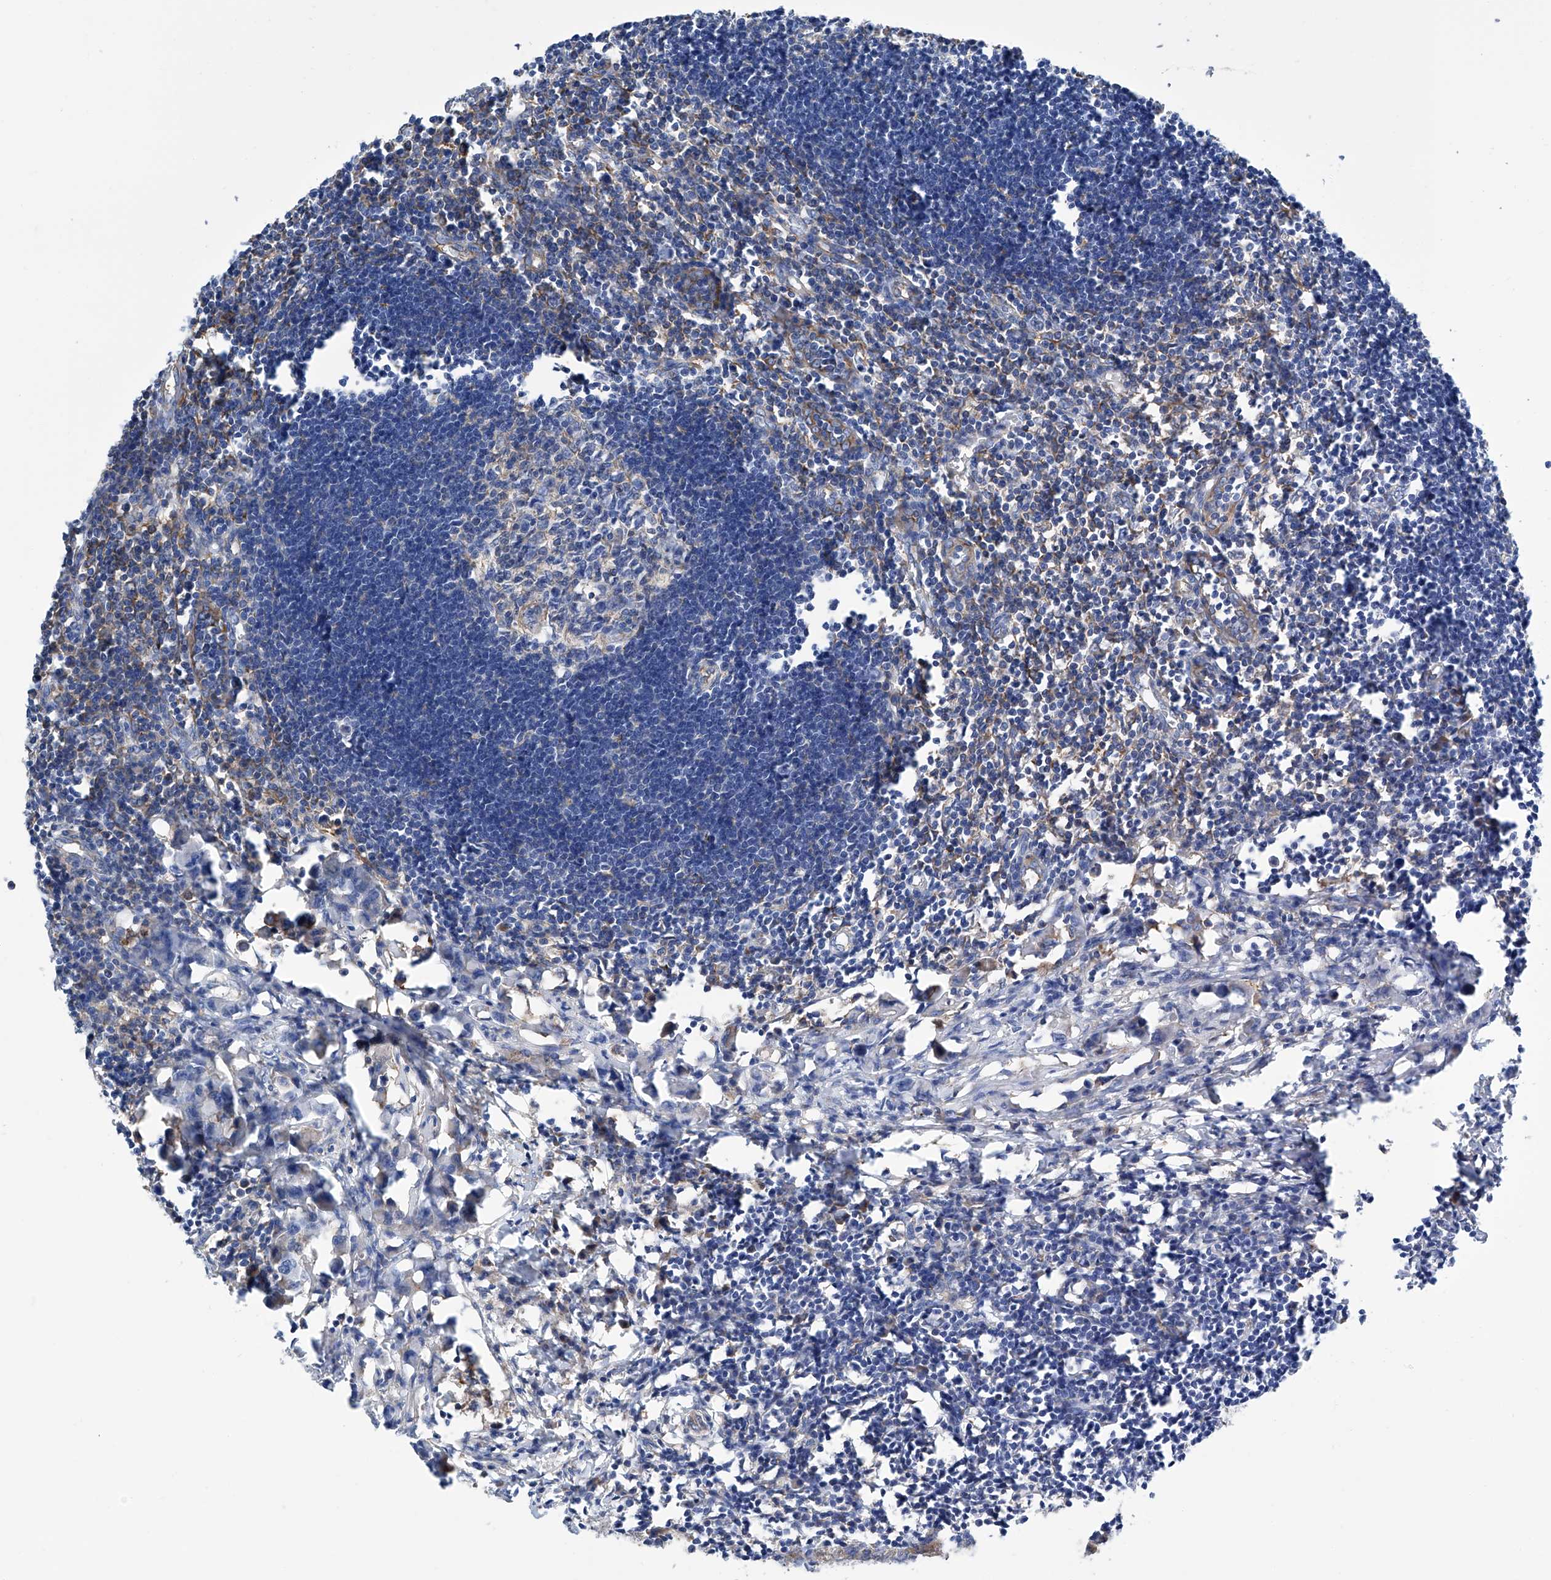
{"staining": {"intensity": "negative", "quantity": "none", "location": "none"}, "tissue": "lymph node", "cell_type": "Germinal center cells", "image_type": "normal", "snomed": [{"axis": "morphology", "description": "Normal tissue, NOS"}, {"axis": "morphology", "description": "Malignant melanoma, Metastatic site"}, {"axis": "topography", "description": "Lymph node"}], "caption": "Germinal center cells are negative for protein expression in benign human lymph node.", "gene": "GPT", "patient": {"sex": "male", "age": 41}}